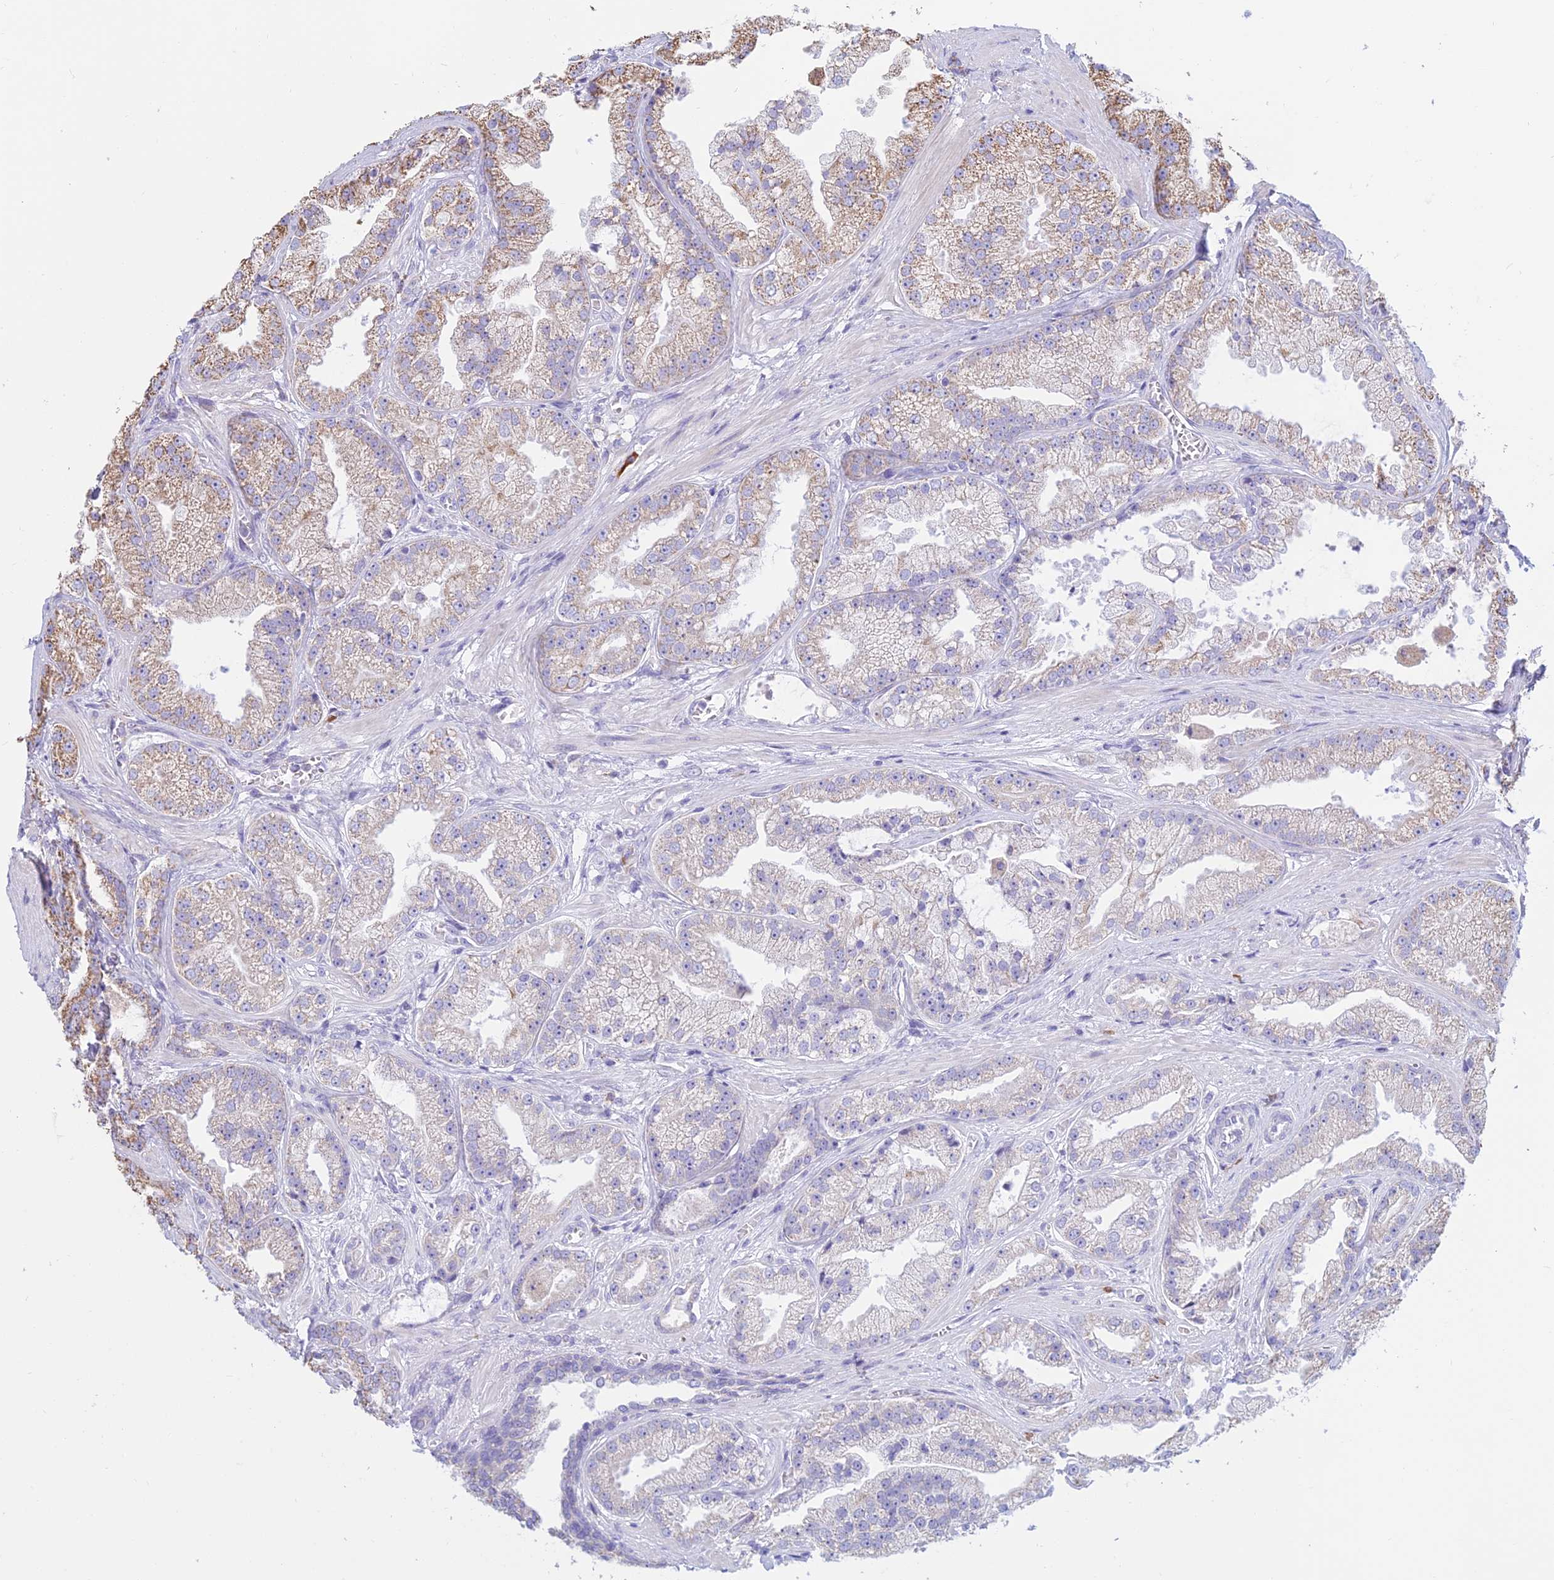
{"staining": {"intensity": "weak", "quantity": "<25%", "location": "cytoplasmic/membranous"}, "tissue": "prostate cancer", "cell_type": "Tumor cells", "image_type": "cancer", "snomed": [{"axis": "morphology", "description": "Adenocarcinoma, Low grade"}, {"axis": "topography", "description": "Prostate"}], "caption": "IHC histopathology image of neoplastic tissue: human prostate adenocarcinoma (low-grade) stained with DAB (3,3'-diaminobenzidine) reveals no significant protein positivity in tumor cells.", "gene": "OR2W3", "patient": {"sex": "male", "age": 57}}